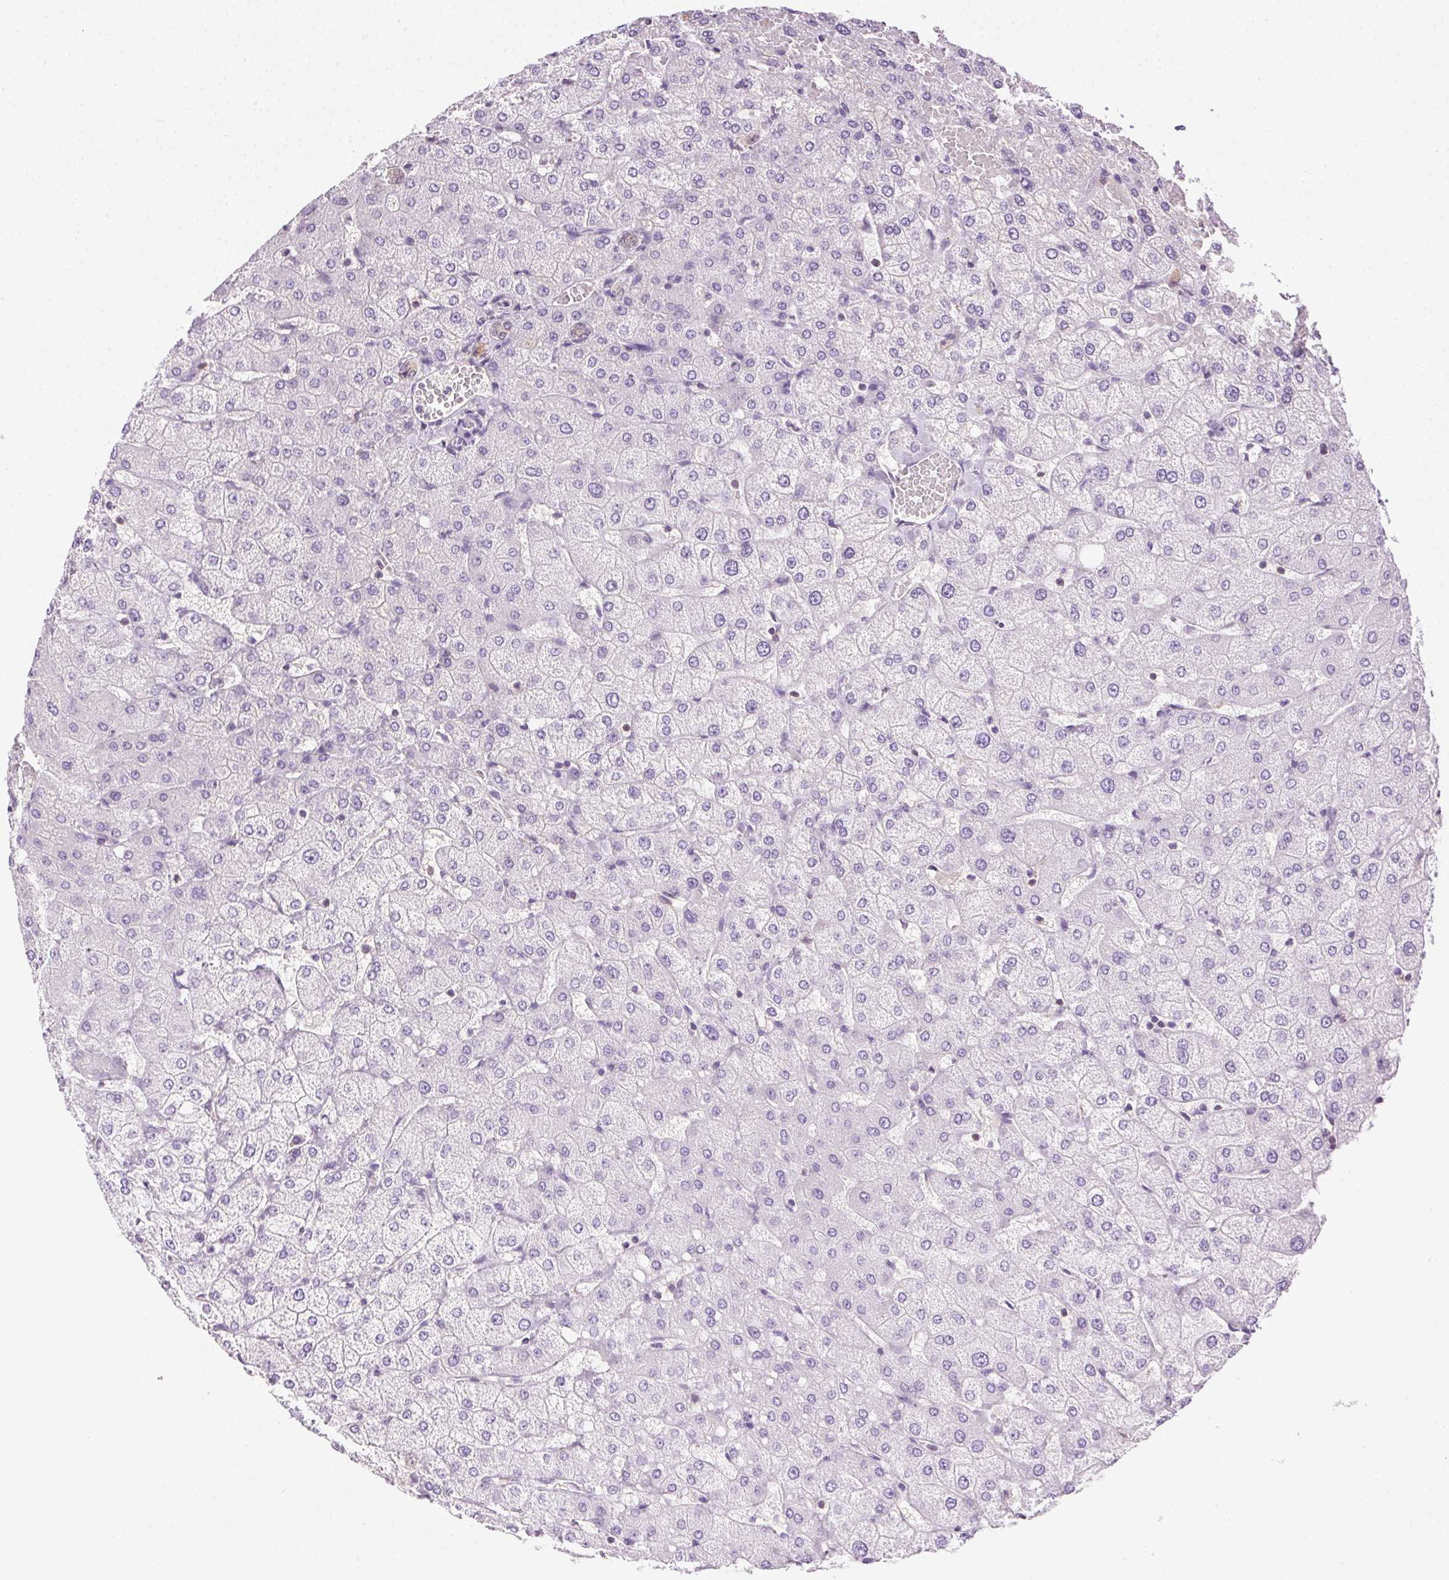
{"staining": {"intensity": "negative", "quantity": "none", "location": "none"}, "tissue": "liver", "cell_type": "Cholangiocytes", "image_type": "normal", "snomed": [{"axis": "morphology", "description": "Normal tissue, NOS"}, {"axis": "topography", "description": "Liver"}], "caption": "This image is of benign liver stained with immunohistochemistry to label a protein in brown with the nuclei are counter-stained blue. There is no positivity in cholangiocytes.", "gene": "SYCE2", "patient": {"sex": "female", "age": 54}}